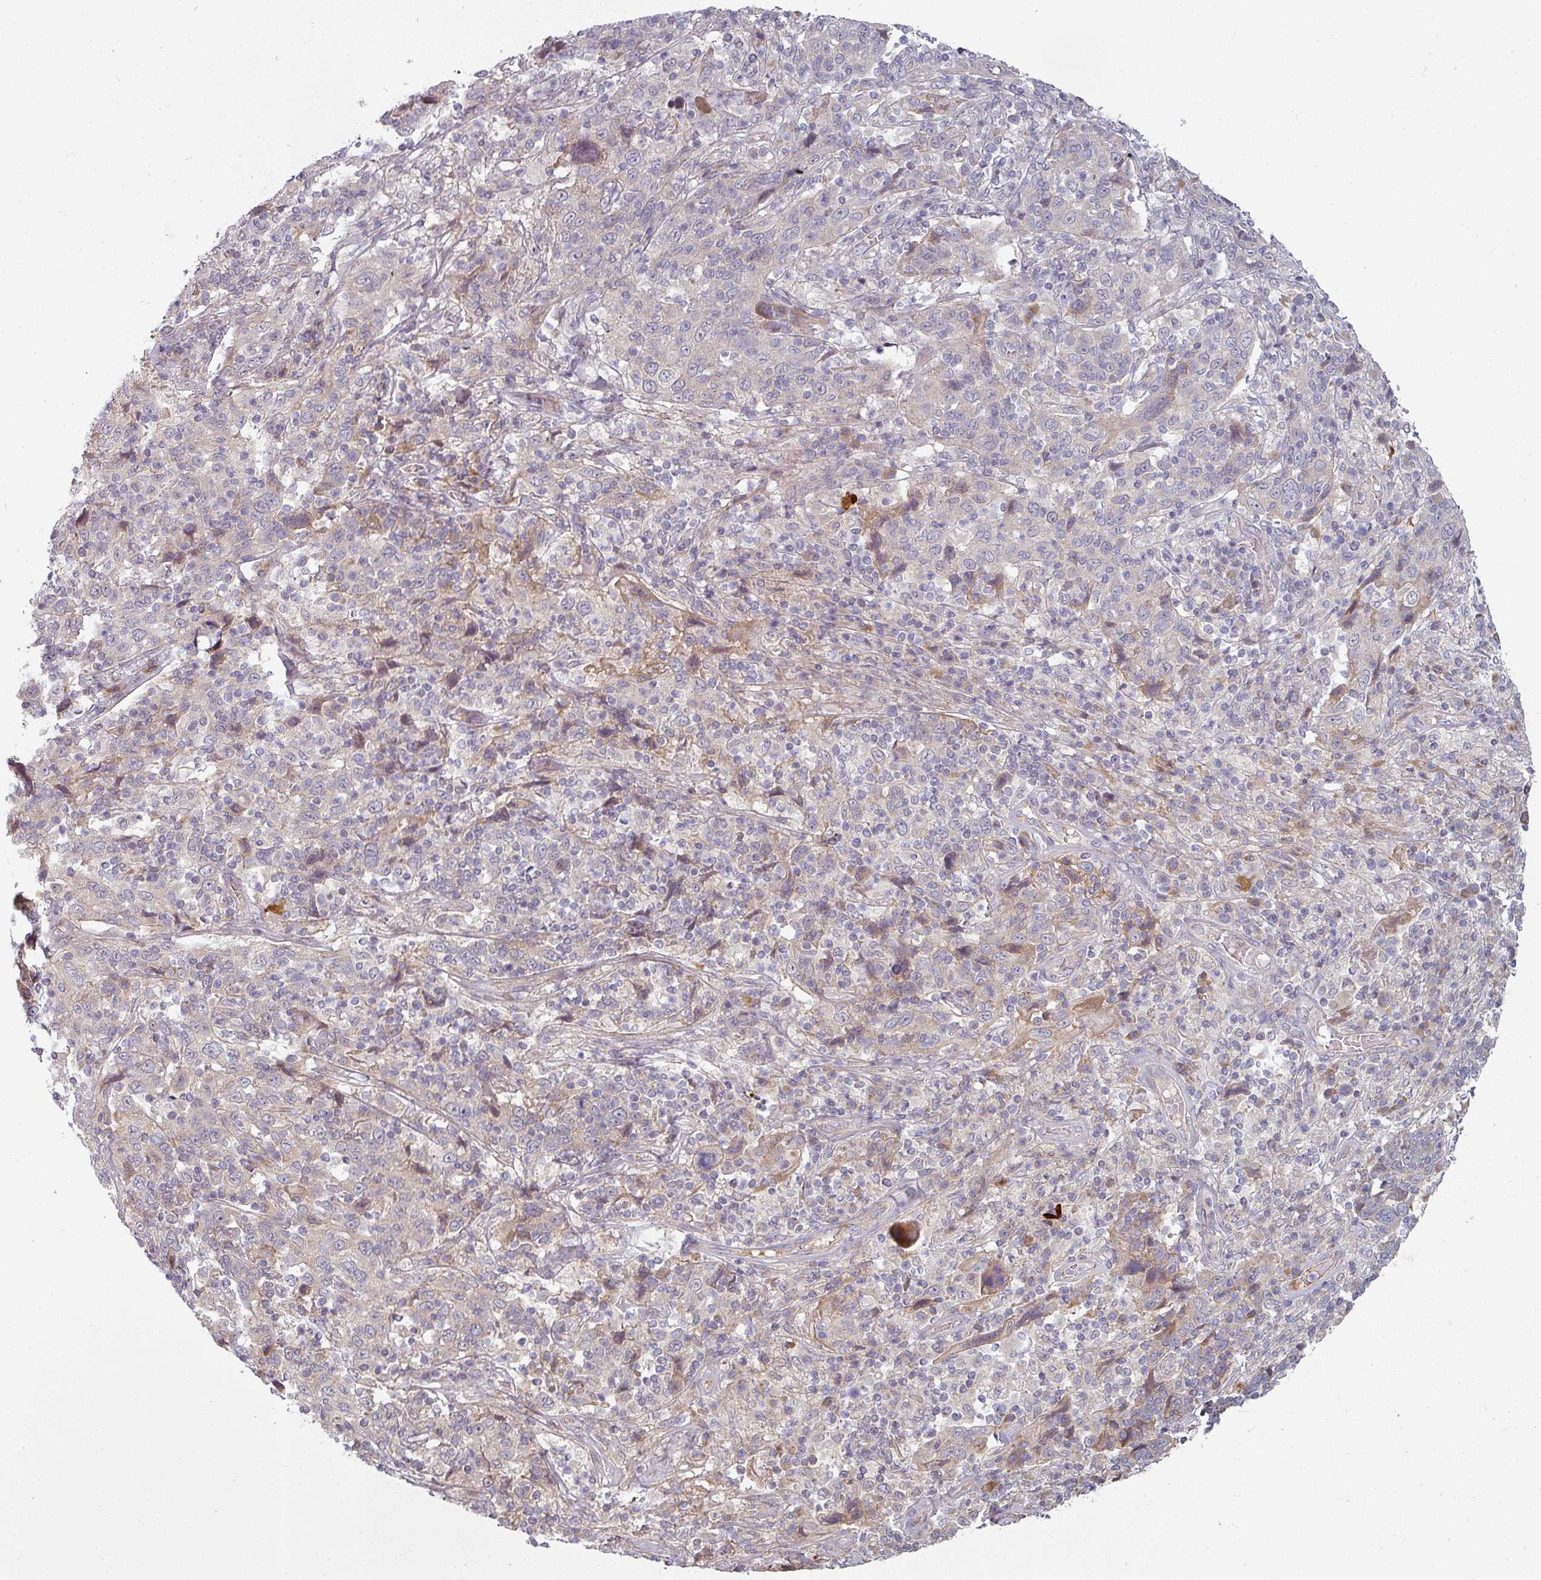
{"staining": {"intensity": "negative", "quantity": "none", "location": "none"}, "tissue": "cervical cancer", "cell_type": "Tumor cells", "image_type": "cancer", "snomed": [{"axis": "morphology", "description": "Squamous cell carcinoma, NOS"}, {"axis": "topography", "description": "Cervix"}], "caption": "Immunohistochemistry histopathology image of human cervical cancer stained for a protein (brown), which exhibits no expression in tumor cells.", "gene": "PLEKHJ1", "patient": {"sex": "female", "age": 46}}